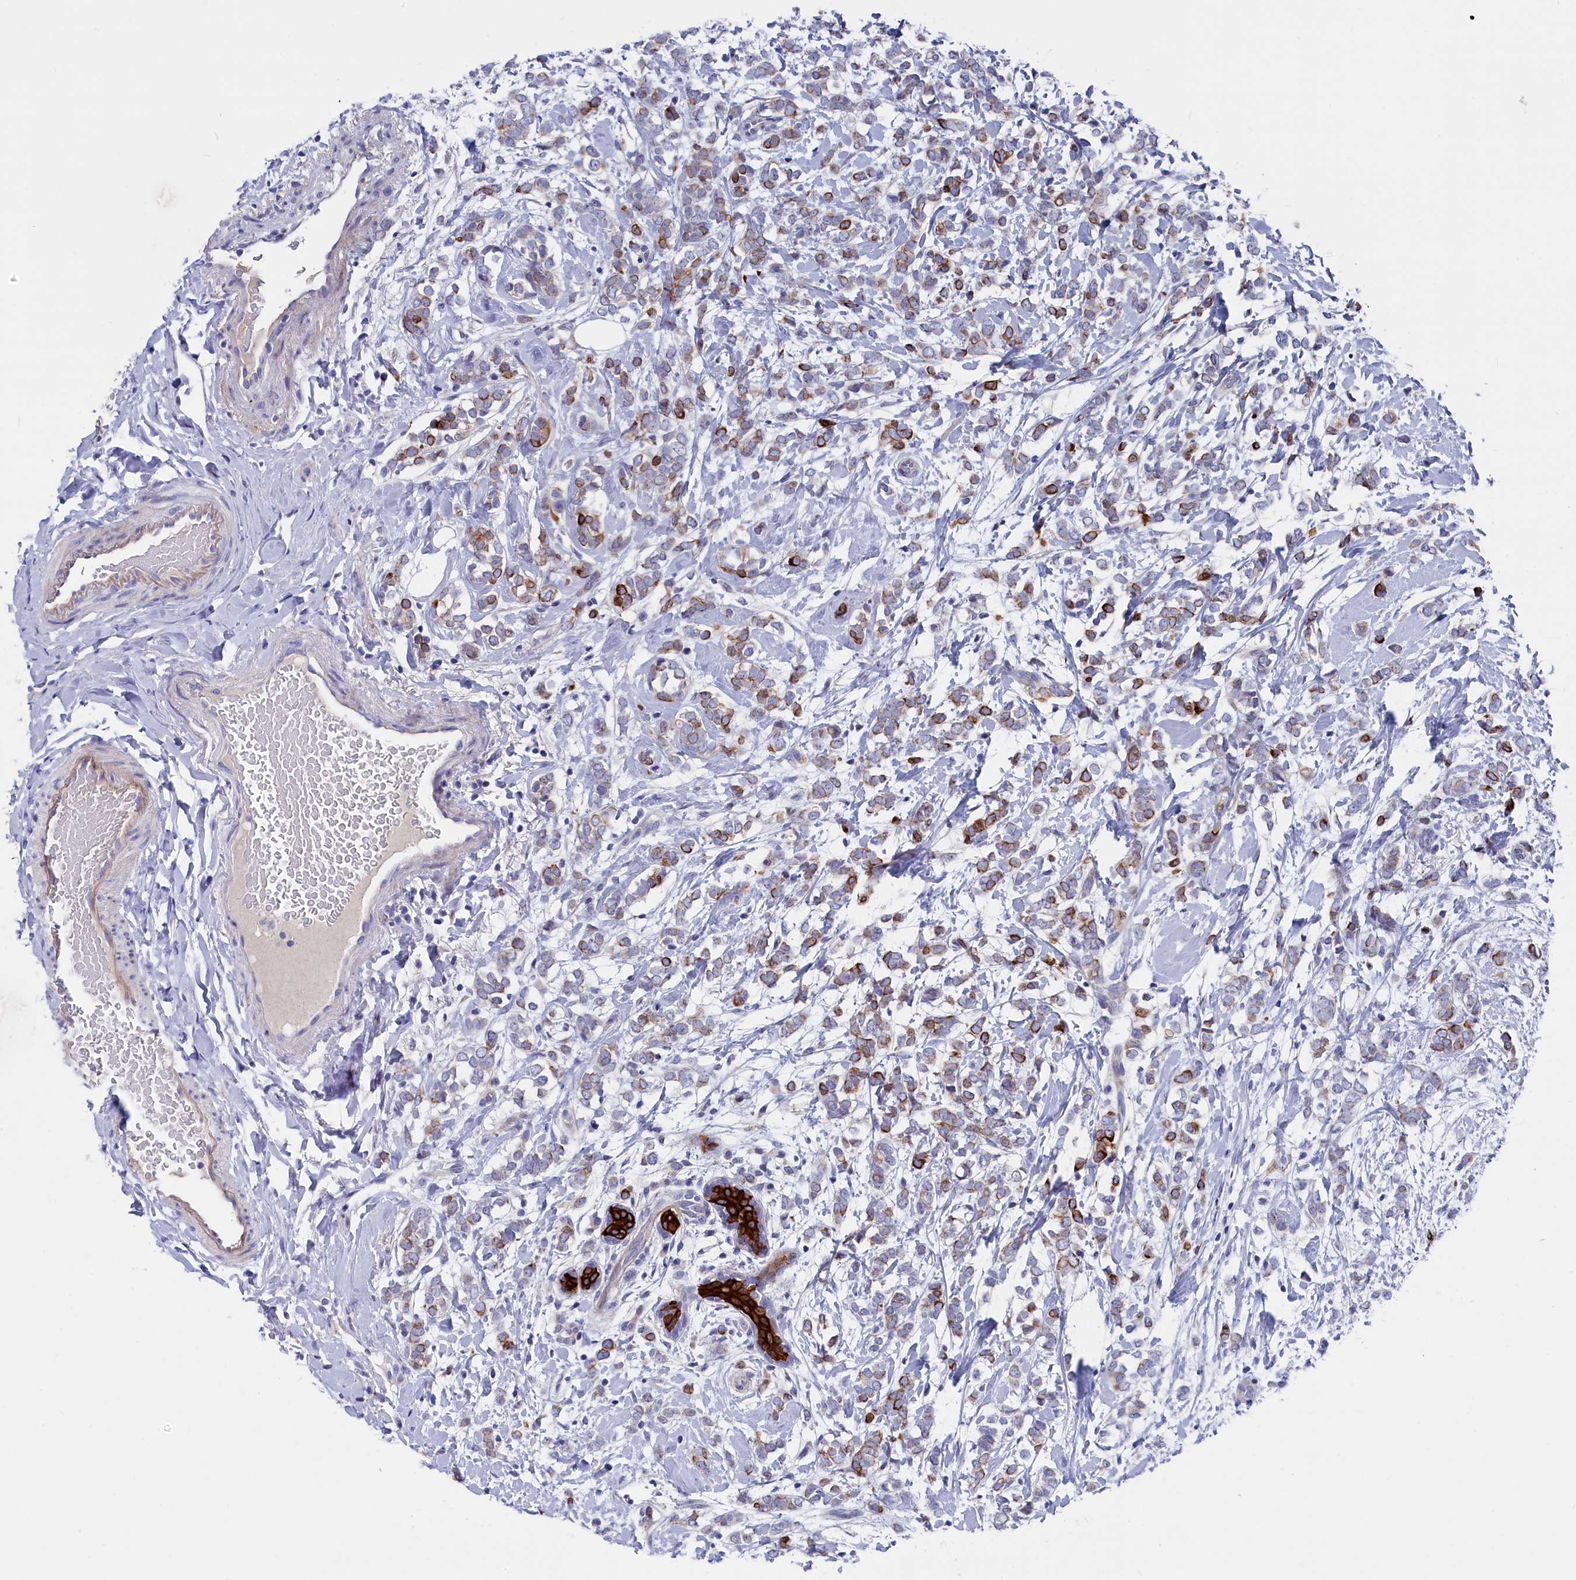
{"staining": {"intensity": "moderate", "quantity": "25%-75%", "location": "cytoplasmic/membranous"}, "tissue": "breast cancer", "cell_type": "Tumor cells", "image_type": "cancer", "snomed": [{"axis": "morphology", "description": "Normal tissue, NOS"}, {"axis": "morphology", "description": "Lobular carcinoma"}, {"axis": "topography", "description": "Breast"}], "caption": "Human breast cancer (lobular carcinoma) stained for a protein (brown) displays moderate cytoplasmic/membranous positive expression in approximately 25%-75% of tumor cells.", "gene": "NUDT7", "patient": {"sex": "female", "age": 47}}